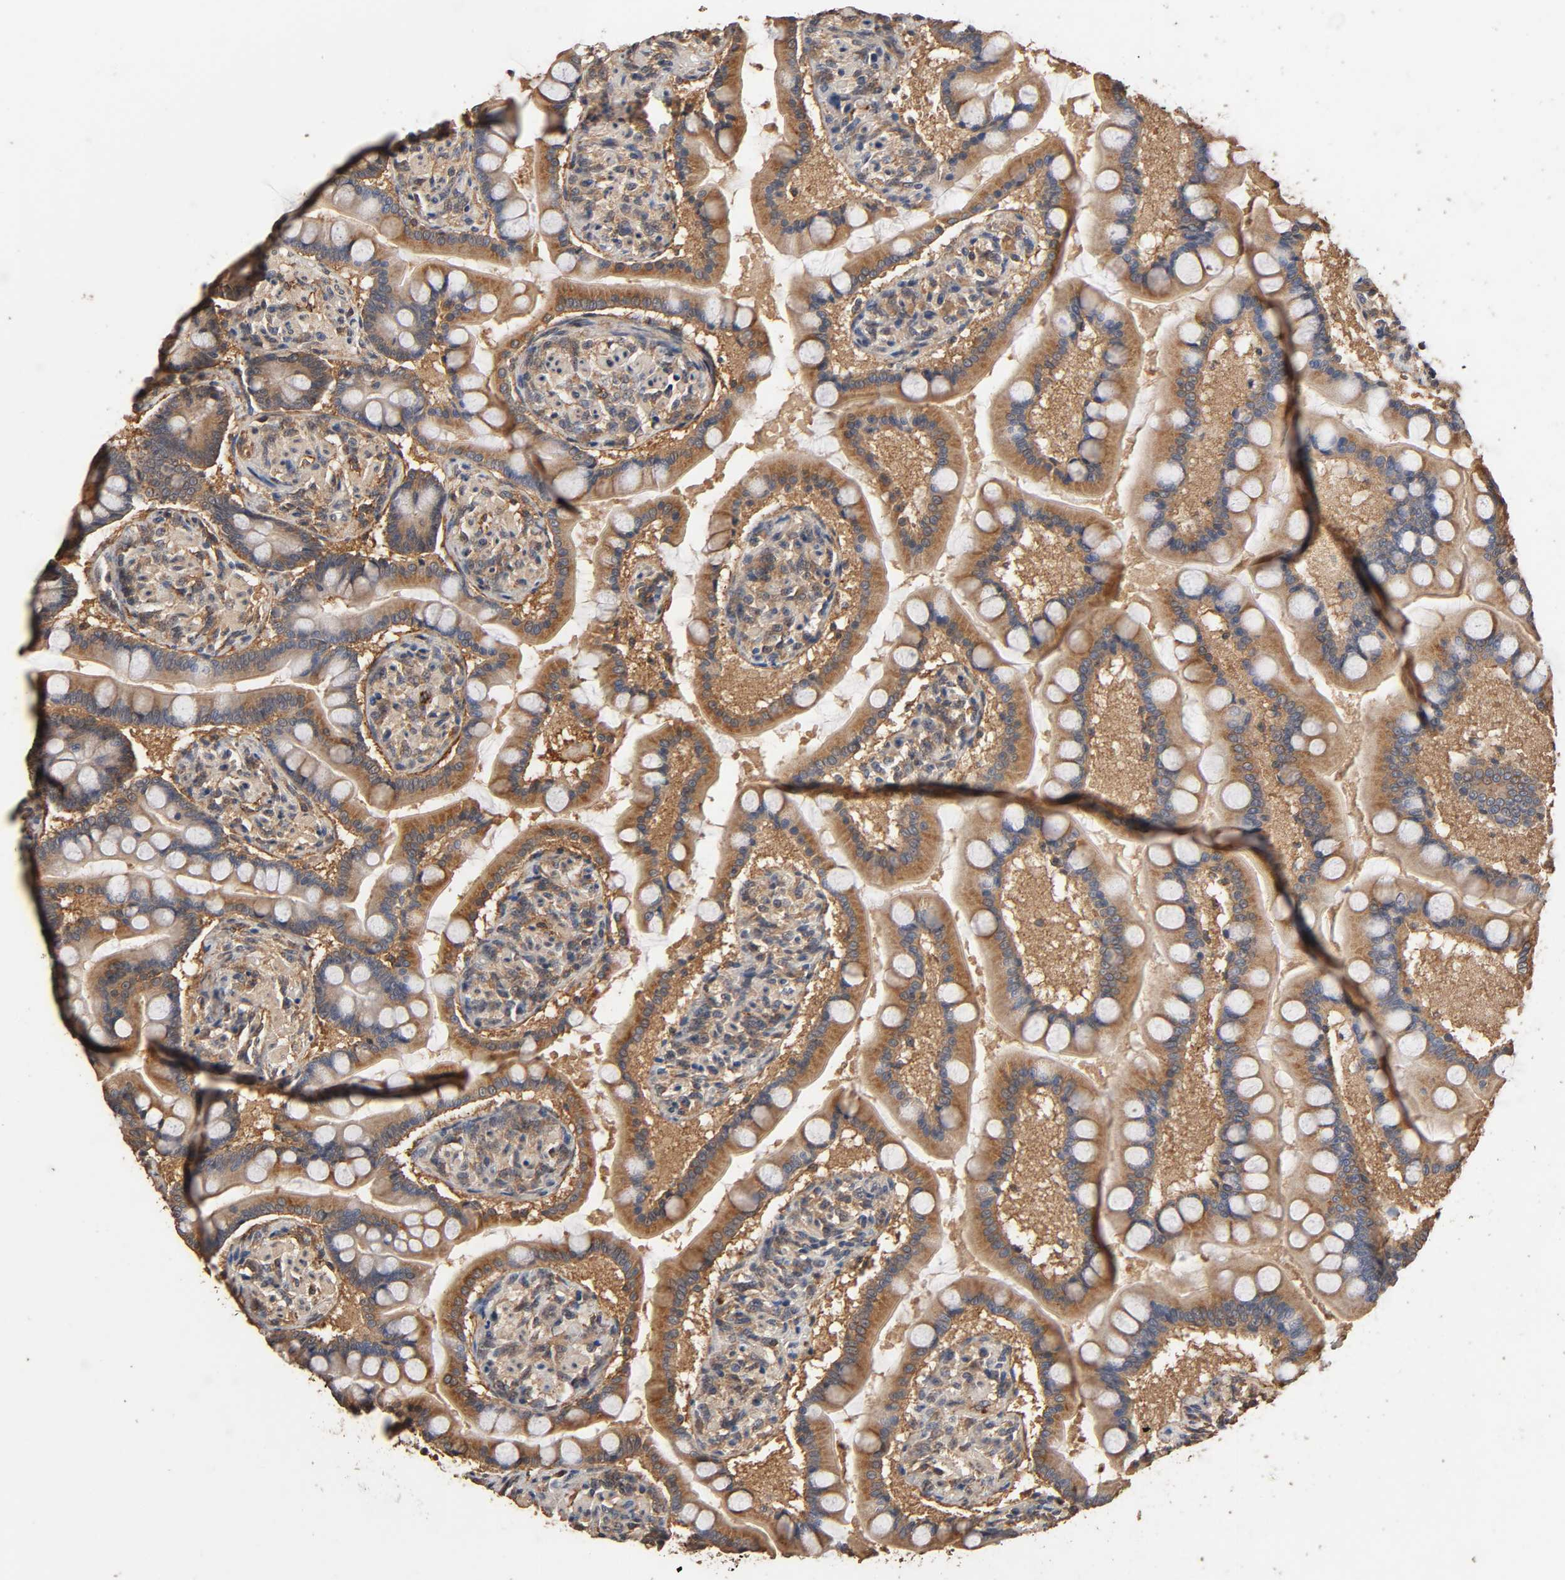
{"staining": {"intensity": "moderate", "quantity": ">75%", "location": "cytoplasmic/membranous"}, "tissue": "small intestine", "cell_type": "Glandular cells", "image_type": "normal", "snomed": [{"axis": "morphology", "description": "Normal tissue, NOS"}, {"axis": "topography", "description": "Small intestine"}], "caption": "A brown stain shows moderate cytoplasmic/membranous positivity of a protein in glandular cells of benign human small intestine.", "gene": "ARHGEF7", "patient": {"sex": "male", "age": 41}}